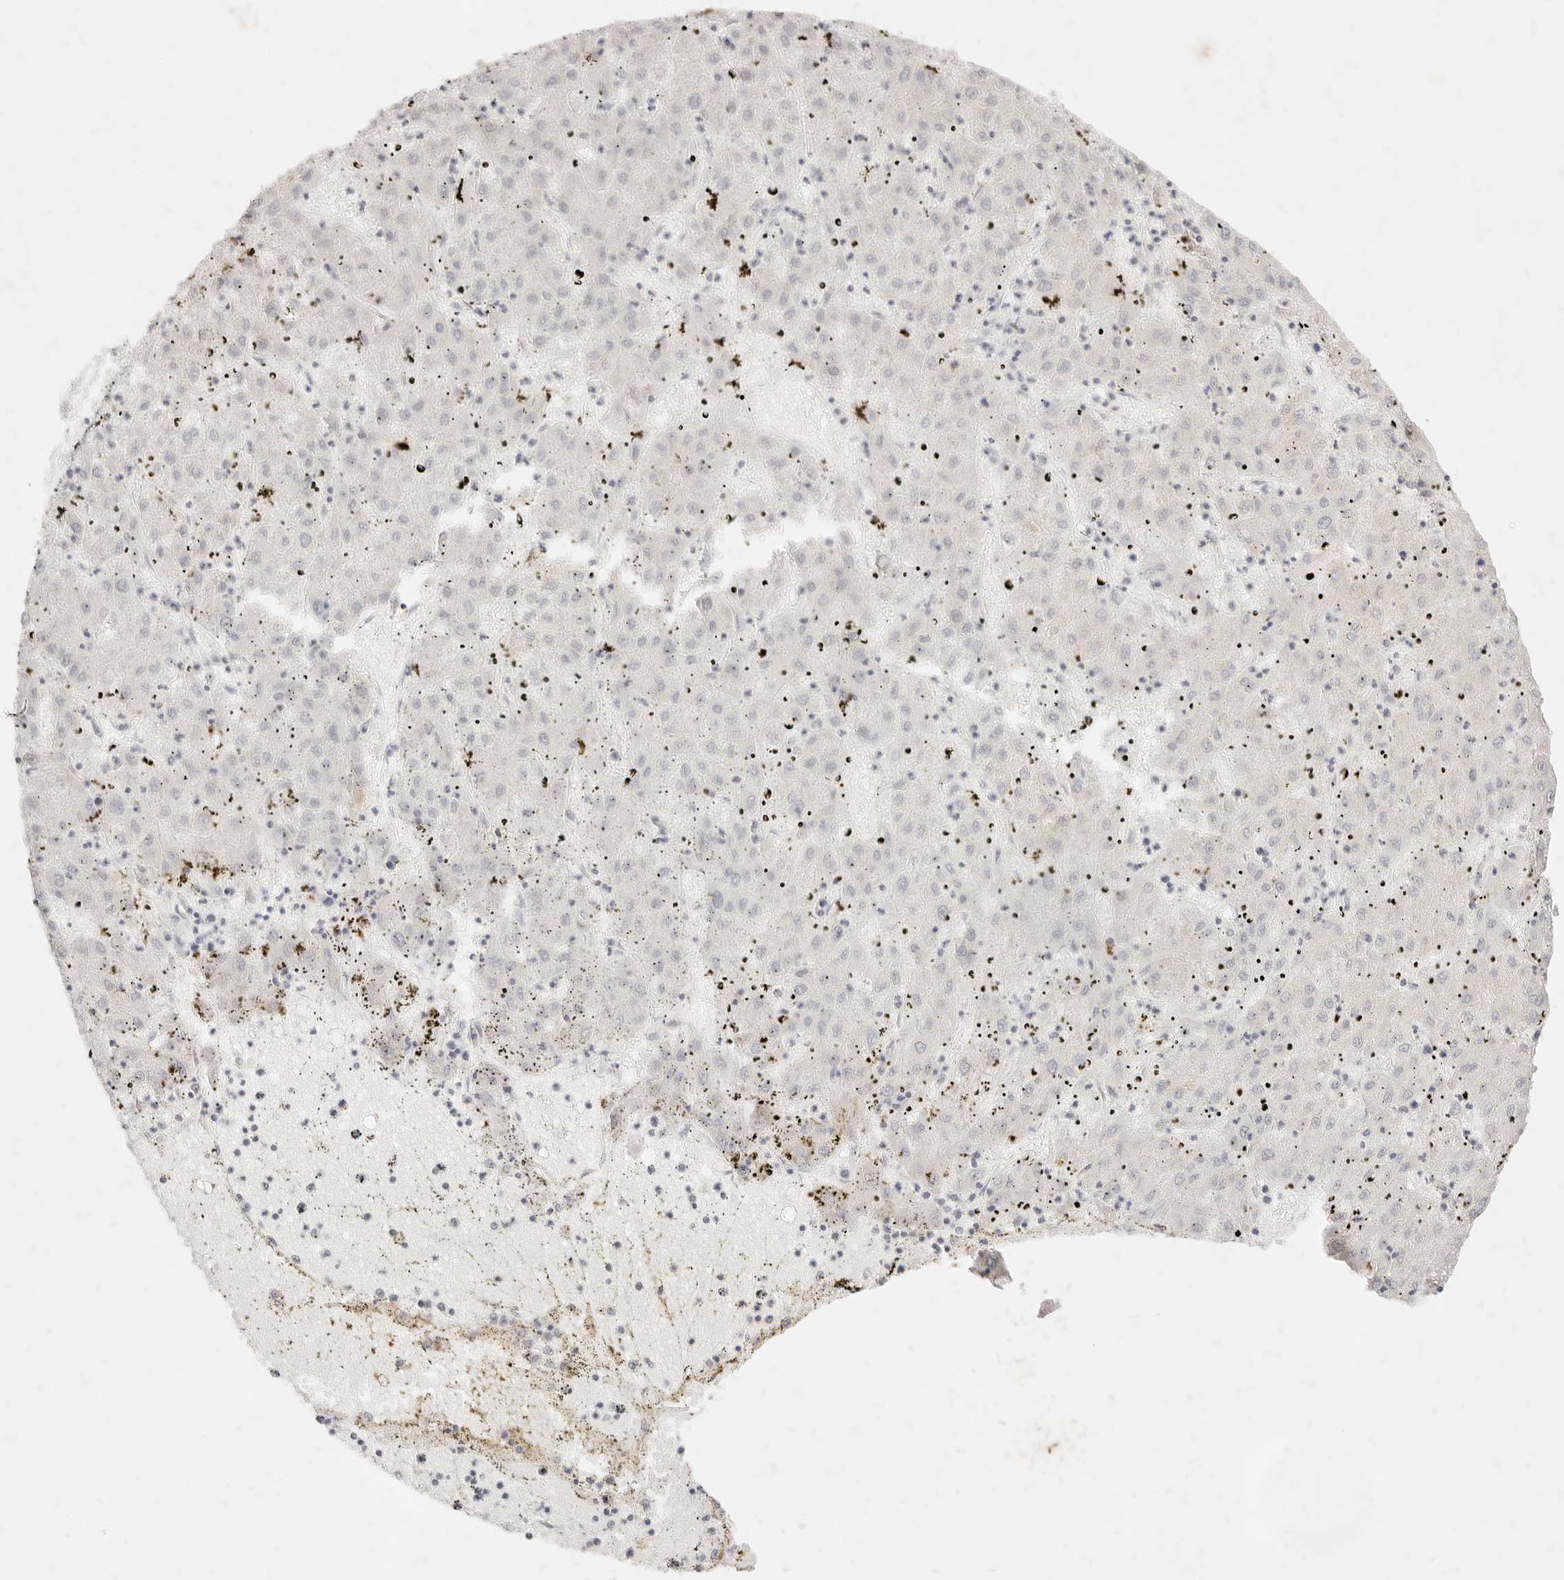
{"staining": {"intensity": "negative", "quantity": "none", "location": "none"}, "tissue": "liver cancer", "cell_type": "Tumor cells", "image_type": "cancer", "snomed": [{"axis": "morphology", "description": "Carcinoma, Hepatocellular, NOS"}, {"axis": "topography", "description": "Liver"}], "caption": "There is no significant expression in tumor cells of liver cancer (hepatocellular carcinoma).", "gene": "TMTC2", "patient": {"sex": "male", "age": 72}}